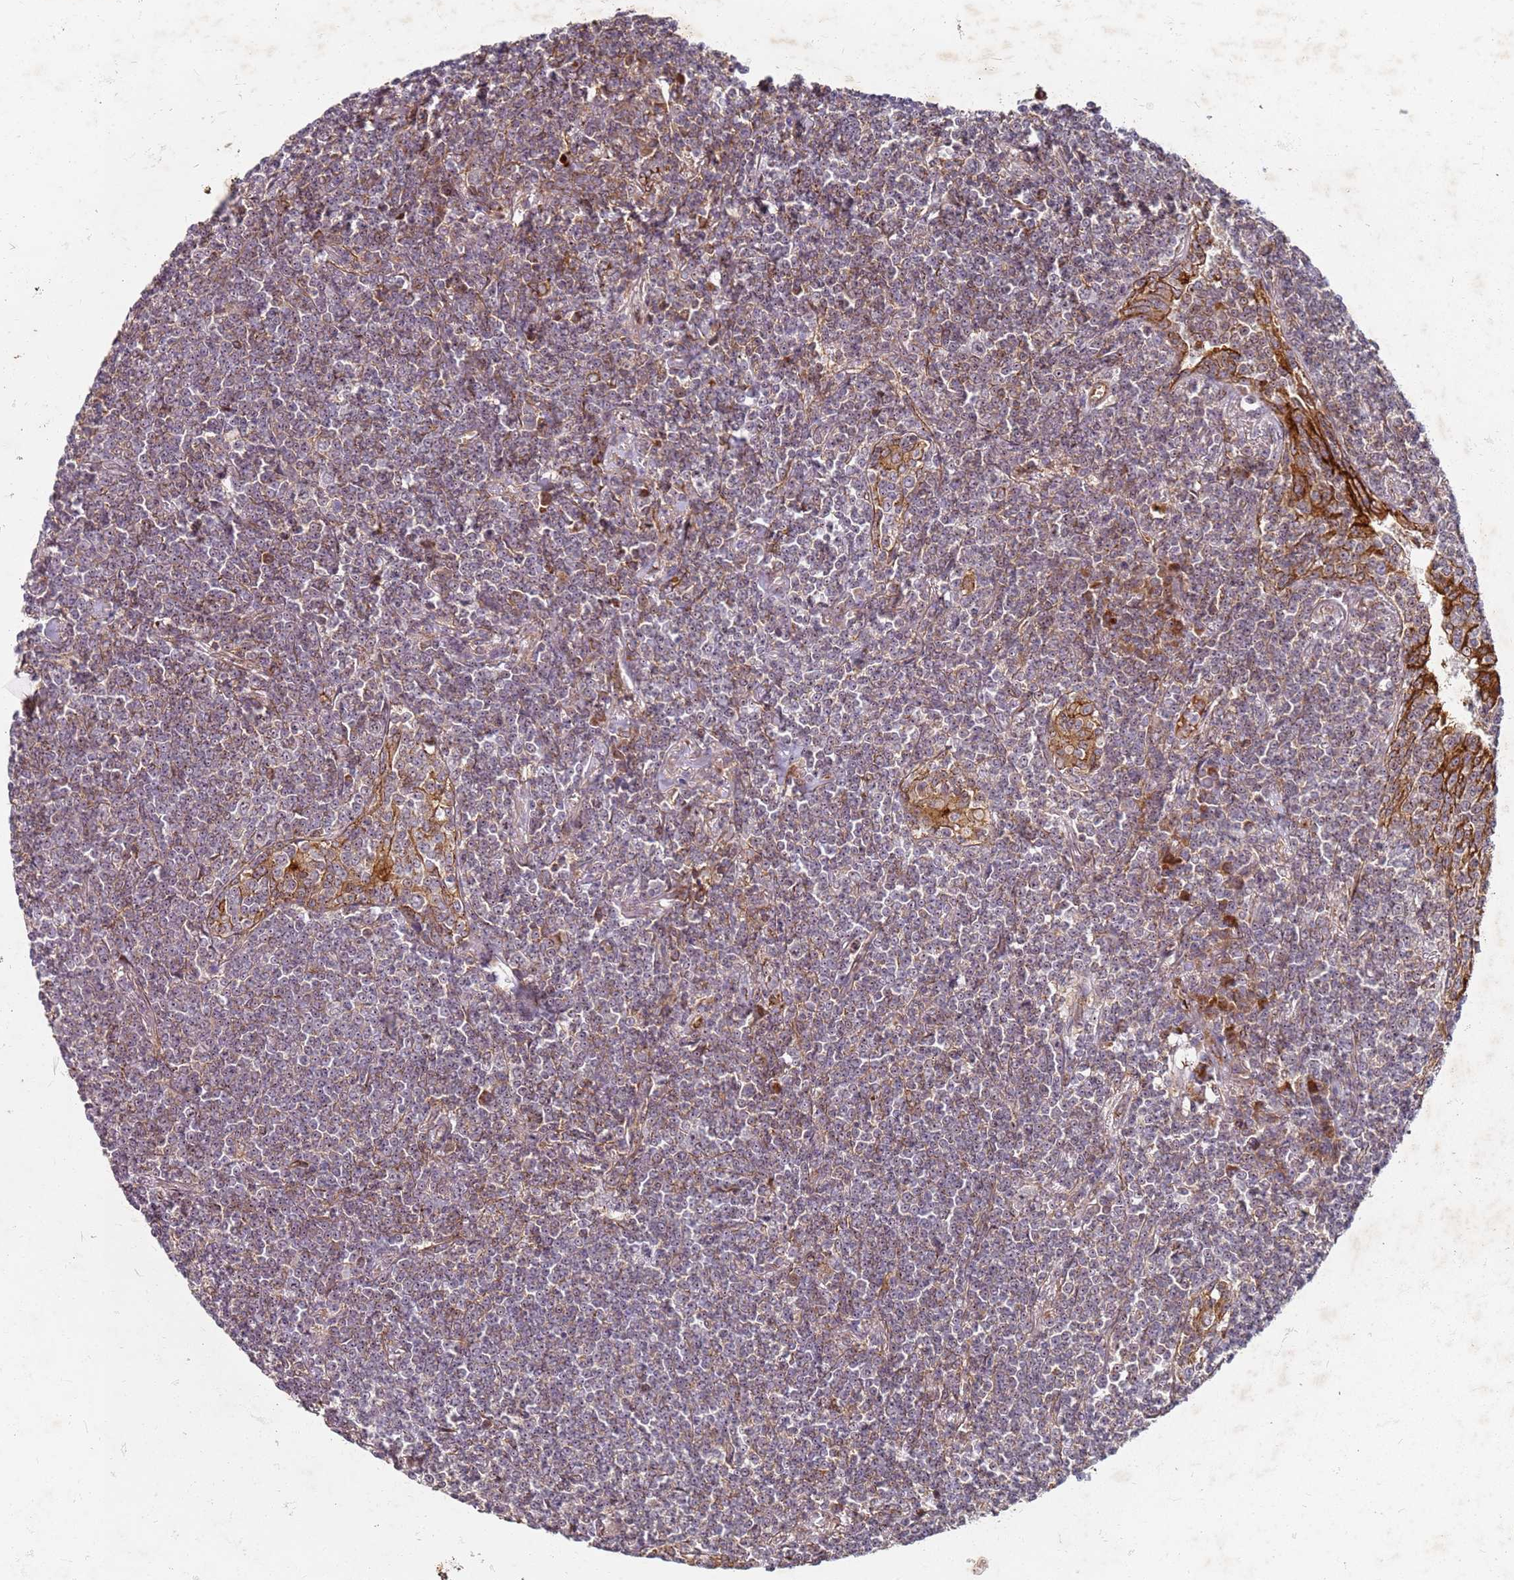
{"staining": {"intensity": "weak", "quantity": "25%-75%", "location": "cytoplasmic/membranous"}, "tissue": "lymphoma", "cell_type": "Tumor cells", "image_type": "cancer", "snomed": [{"axis": "morphology", "description": "Malignant lymphoma, non-Hodgkin's type, Low grade"}, {"axis": "topography", "description": "Lung"}], "caption": "An IHC photomicrograph of tumor tissue is shown. Protein staining in brown labels weak cytoplasmic/membranous positivity in malignant lymphoma, non-Hodgkin's type (low-grade) within tumor cells.", "gene": "C2CD4B", "patient": {"sex": "female", "age": 71}}